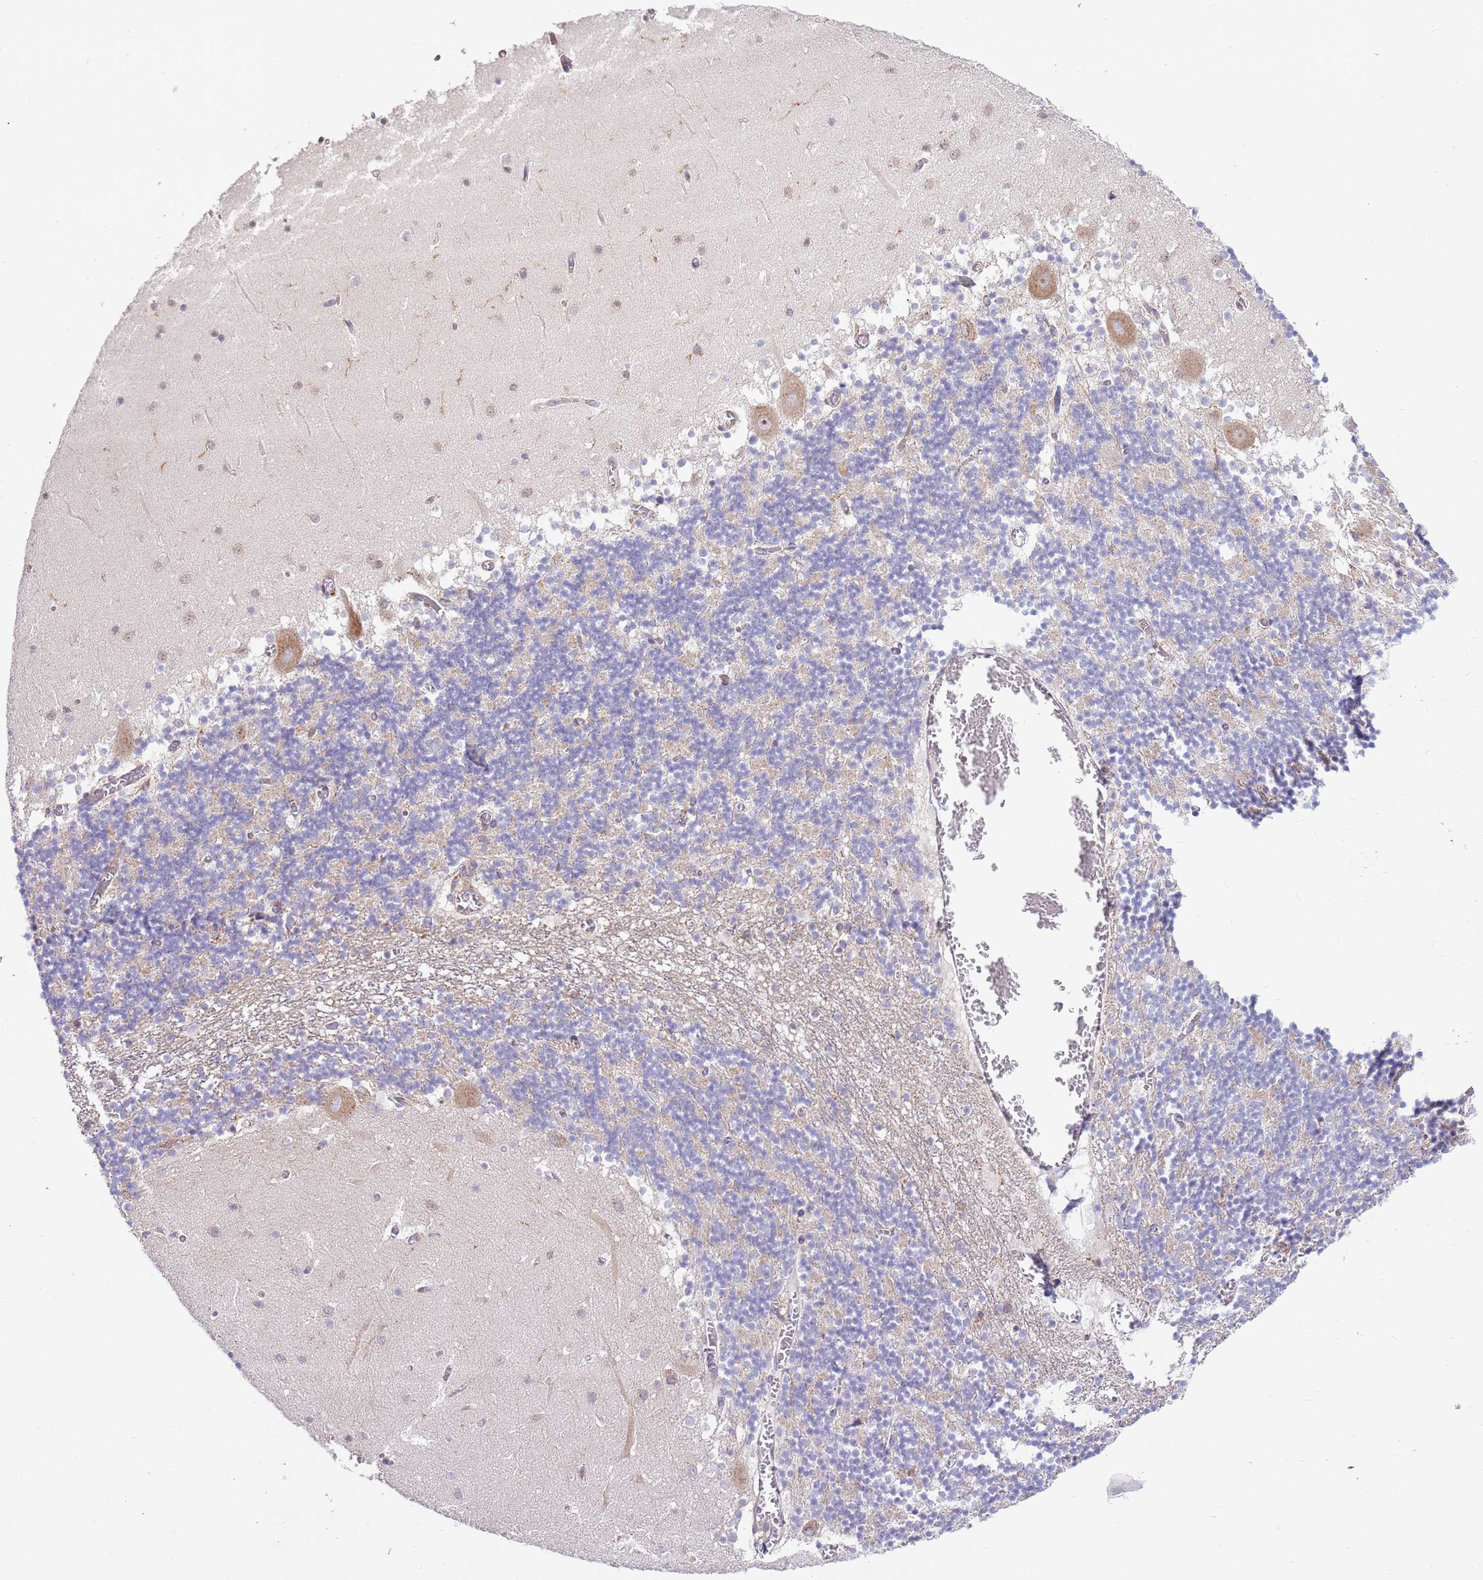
{"staining": {"intensity": "moderate", "quantity": "<25%", "location": "cytoplasmic/membranous"}, "tissue": "cerebellum", "cell_type": "Cells in granular layer", "image_type": "normal", "snomed": [{"axis": "morphology", "description": "Normal tissue, NOS"}, {"axis": "topography", "description": "Cerebellum"}], "caption": "The image displays staining of unremarkable cerebellum, revealing moderate cytoplasmic/membranous protein staining (brown color) within cells in granular layer.", "gene": "DDX19B", "patient": {"sex": "female", "age": 28}}